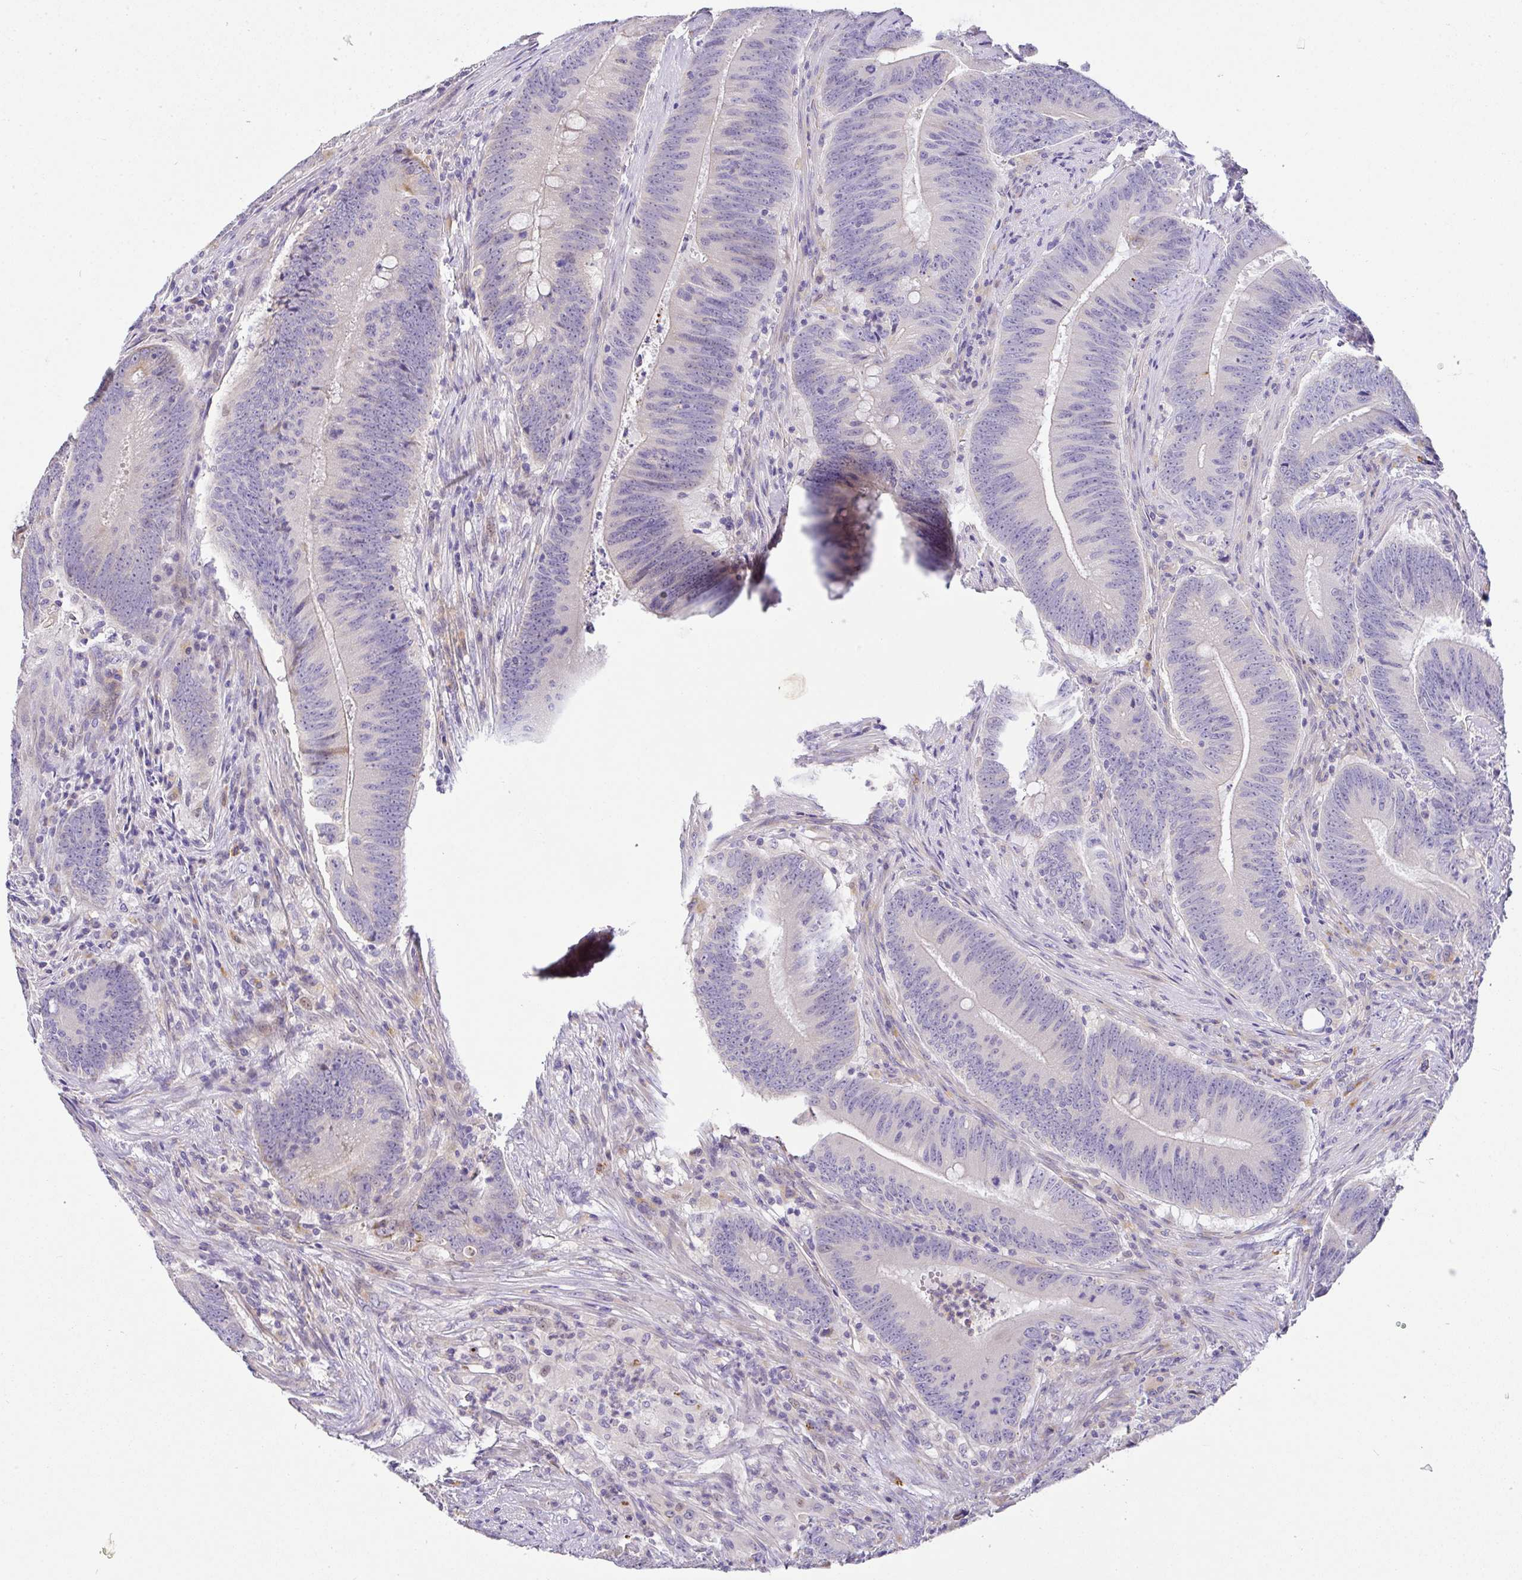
{"staining": {"intensity": "moderate", "quantity": "<25%", "location": "nuclear"}, "tissue": "colorectal cancer", "cell_type": "Tumor cells", "image_type": "cancer", "snomed": [{"axis": "morphology", "description": "Adenocarcinoma, NOS"}, {"axis": "topography", "description": "Colon"}], "caption": "Colorectal cancer tissue shows moderate nuclear positivity in approximately <25% of tumor cells, visualized by immunohistochemistry.", "gene": "EPN3", "patient": {"sex": "female", "age": 87}}